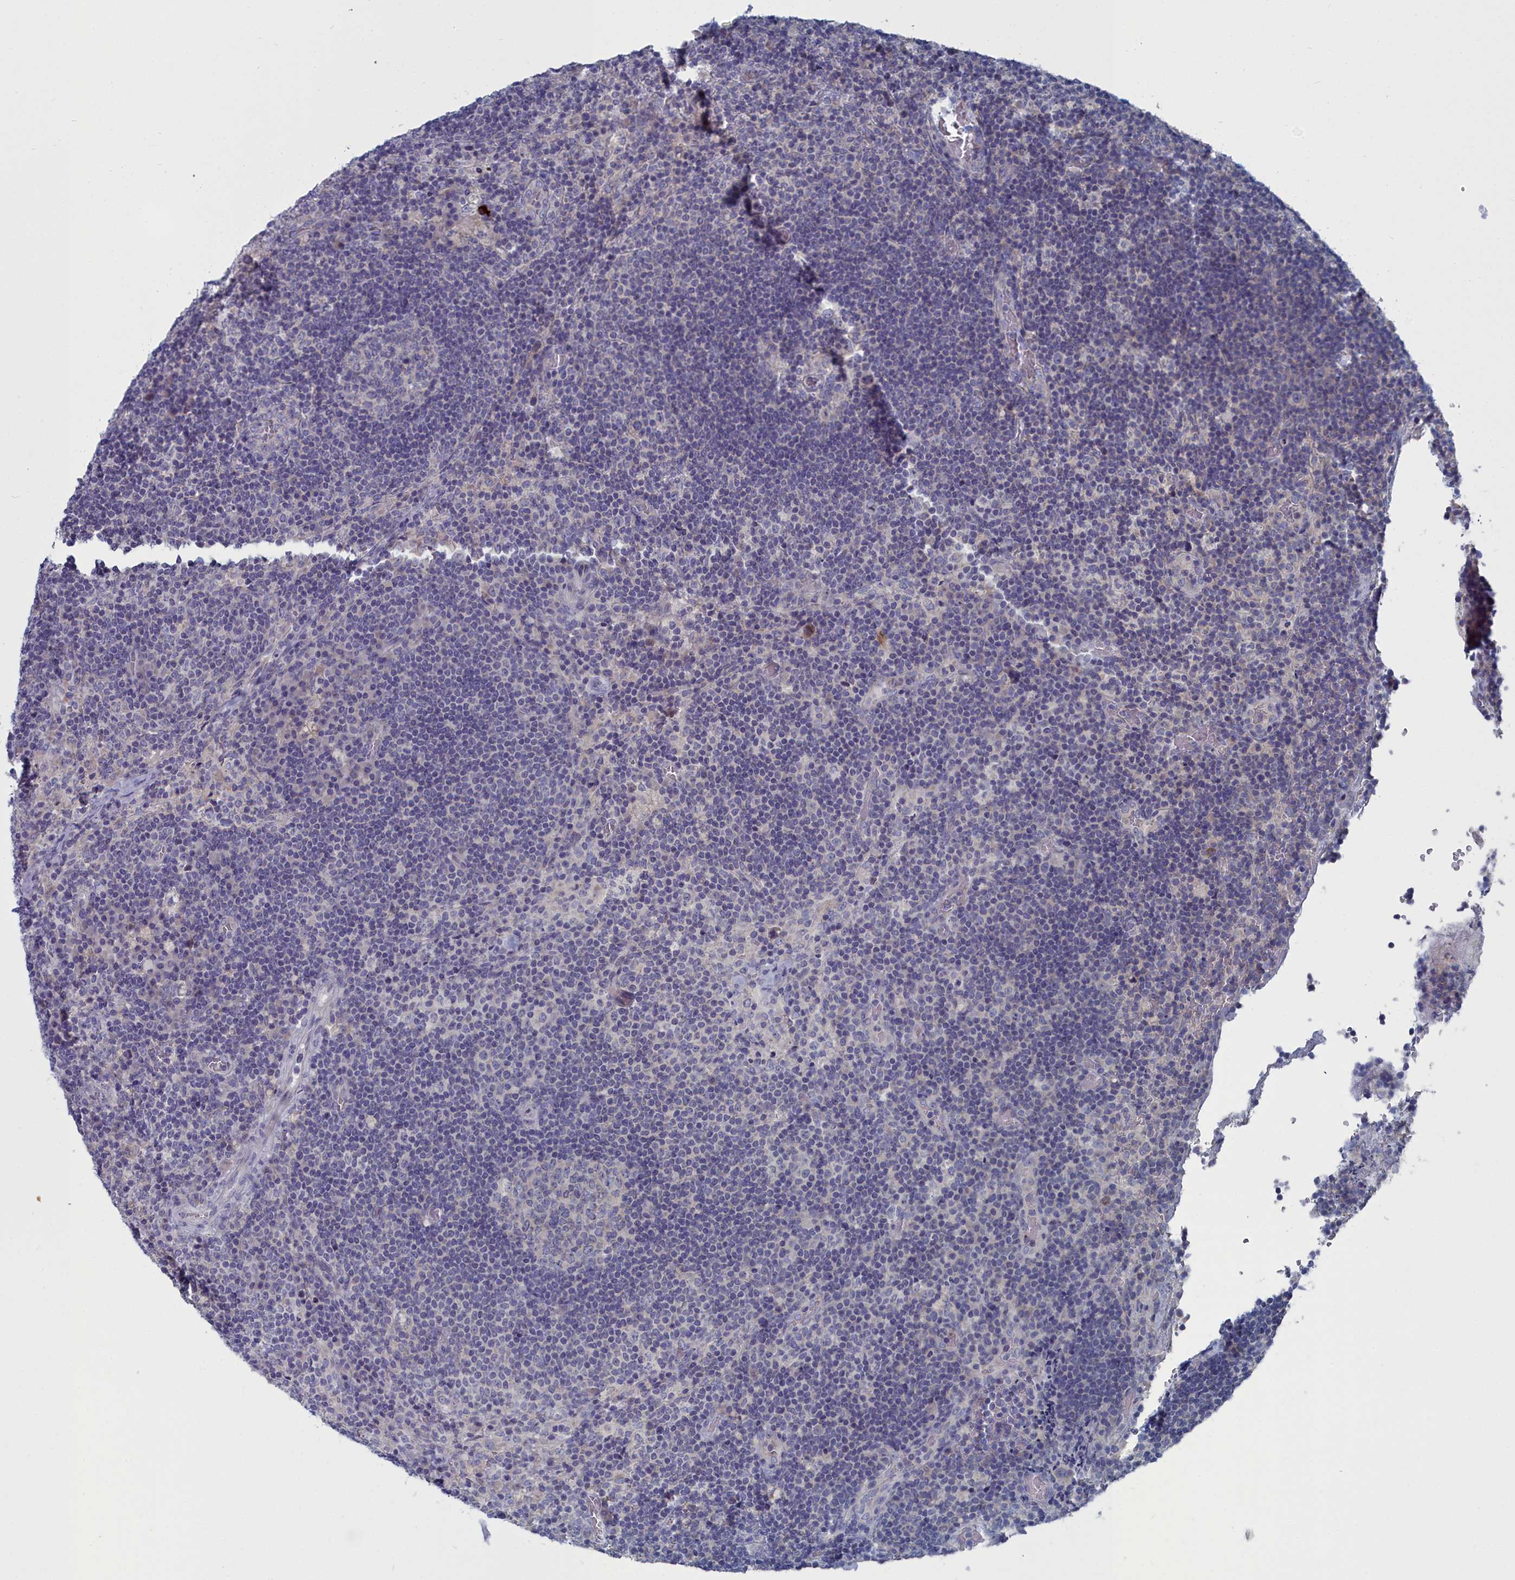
{"staining": {"intensity": "negative", "quantity": "none", "location": "none"}, "tissue": "lymph node", "cell_type": "Germinal center cells", "image_type": "normal", "snomed": [{"axis": "morphology", "description": "Normal tissue, NOS"}, {"axis": "topography", "description": "Lymph node"}], "caption": "DAB immunohistochemical staining of benign human lymph node exhibits no significant positivity in germinal center cells. (Immunohistochemistry, brightfield microscopy, high magnification).", "gene": "CCDC149", "patient": {"sex": "male", "age": 58}}